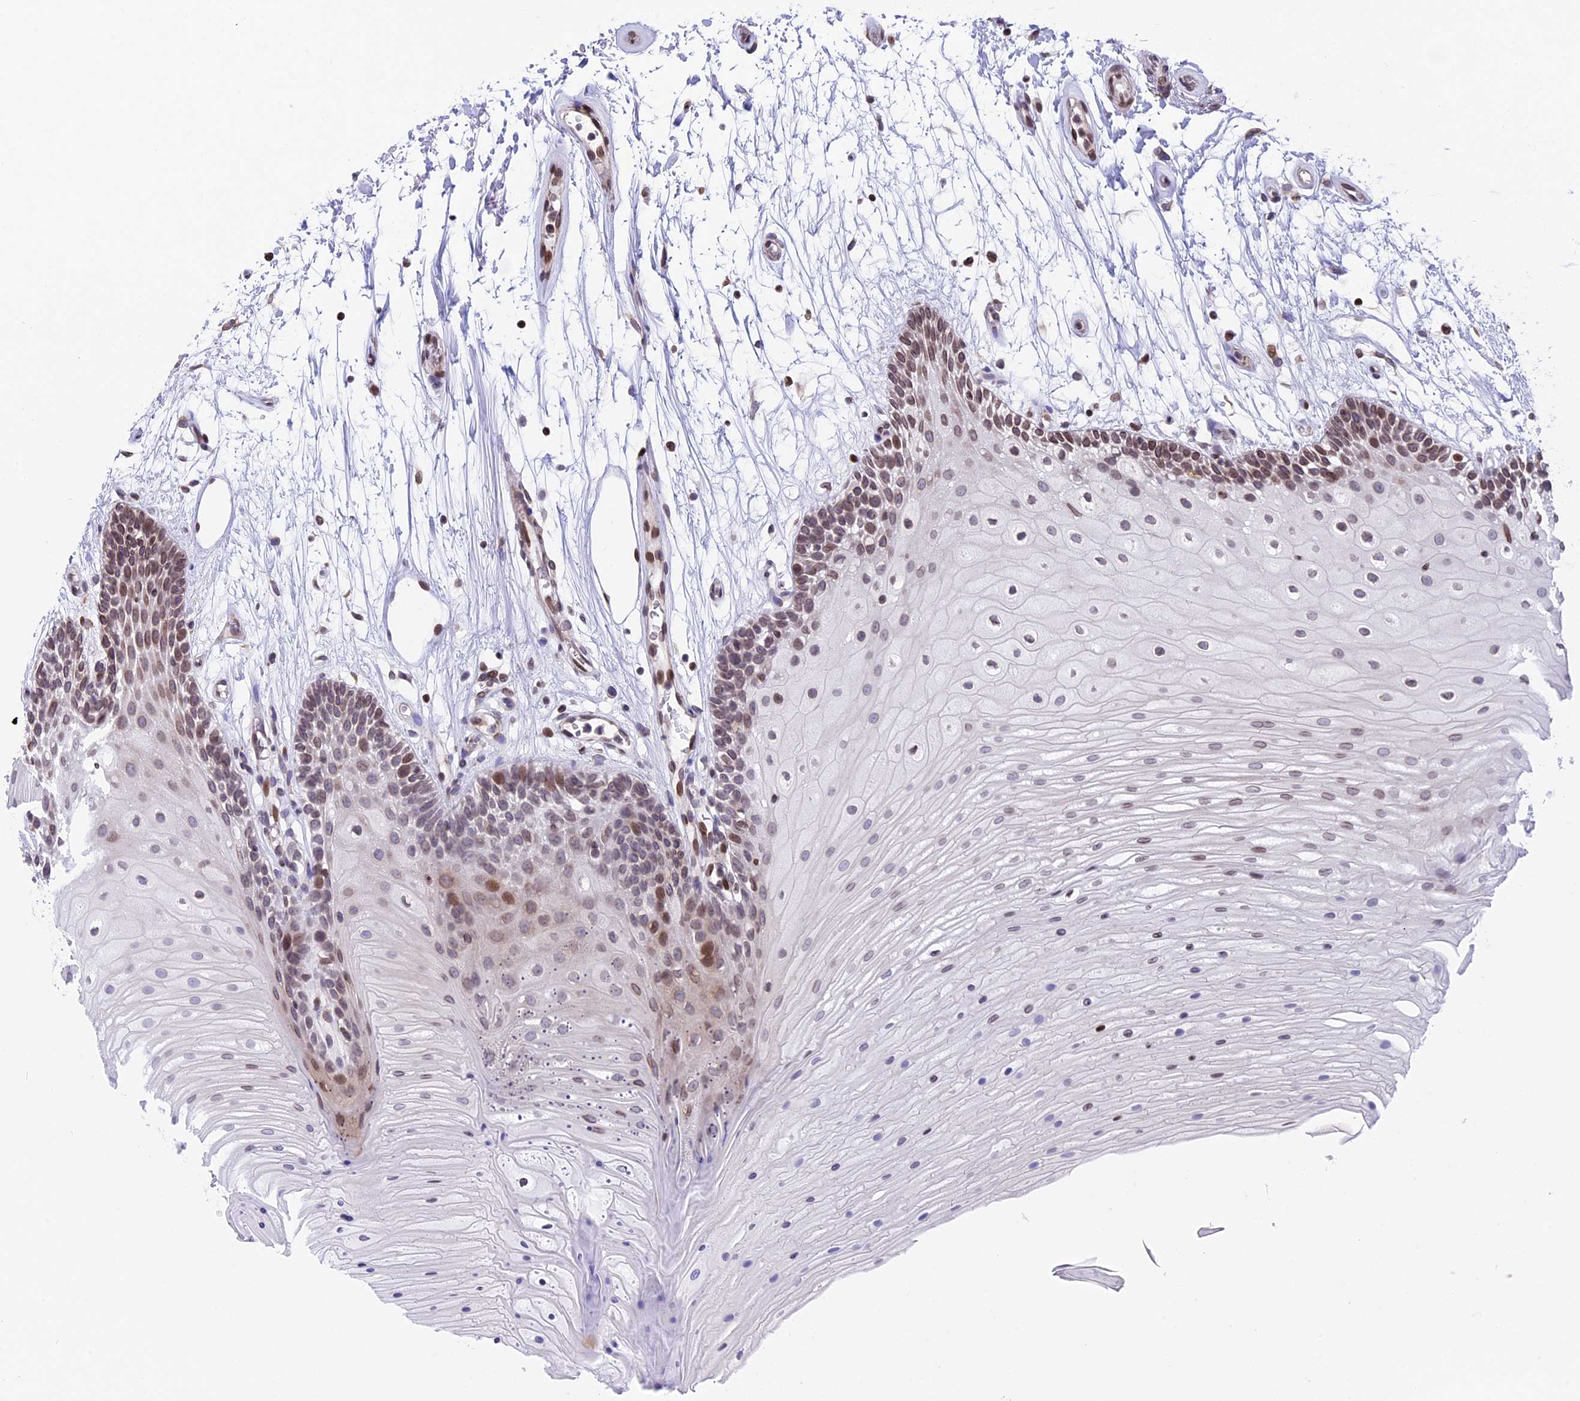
{"staining": {"intensity": "moderate", "quantity": "25%-75%", "location": "cytoplasmic/membranous,nuclear"}, "tissue": "oral mucosa", "cell_type": "Squamous epithelial cells", "image_type": "normal", "snomed": [{"axis": "morphology", "description": "Normal tissue, NOS"}, {"axis": "topography", "description": "Oral tissue"}], "caption": "Squamous epithelial cells demonstrate moderate cytoplasmic/membranous,nuclear staining in approximately 25%-75% of cells in unremarkable oral mucosa. (DAB = brown stain, brightfield microscopy at high magnification).", "gene": "PTCHD4", "patient": {"sex": "female", "age": 80}}